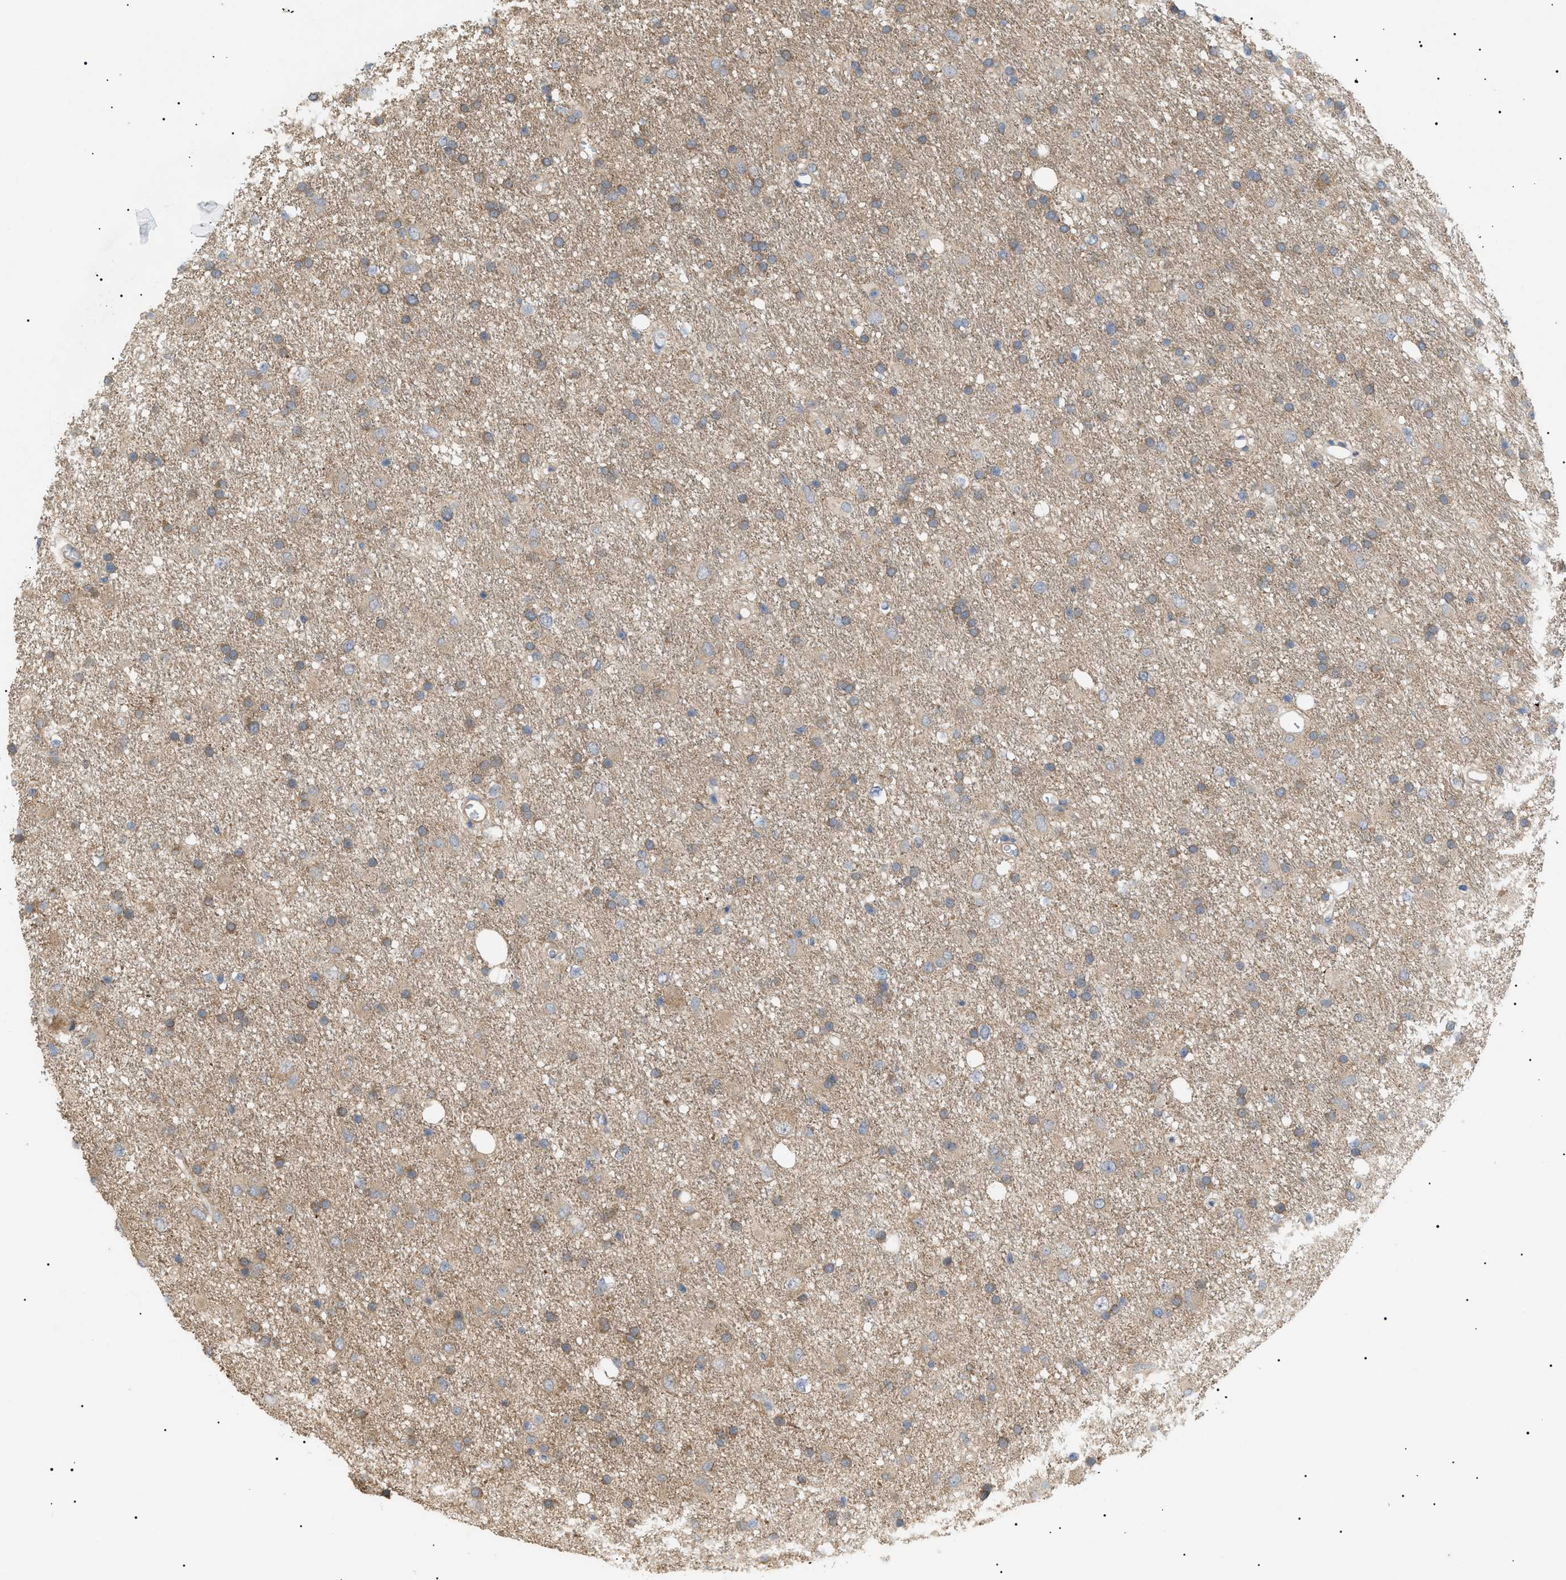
{"staining": {"intensity": "weak", "quantity": ">75%", "location": "cytoplasmic/membranous"}, "tissue": "glioma", "cell_type": "Tumor cells", "image_type": "cancer", "snomed": [{"axis": "morphology", "description": "Glioma, malignant, Low grade"}, {"axis": "topography", "description": "Brain"}], "caption": "Glioma stained with a brown dye shows weak cytoplasmic/membranous positive expression in approximately >75% of tumor cells.", "gene": "IRS2", "patient": {"sex": "male", "age": 77}}